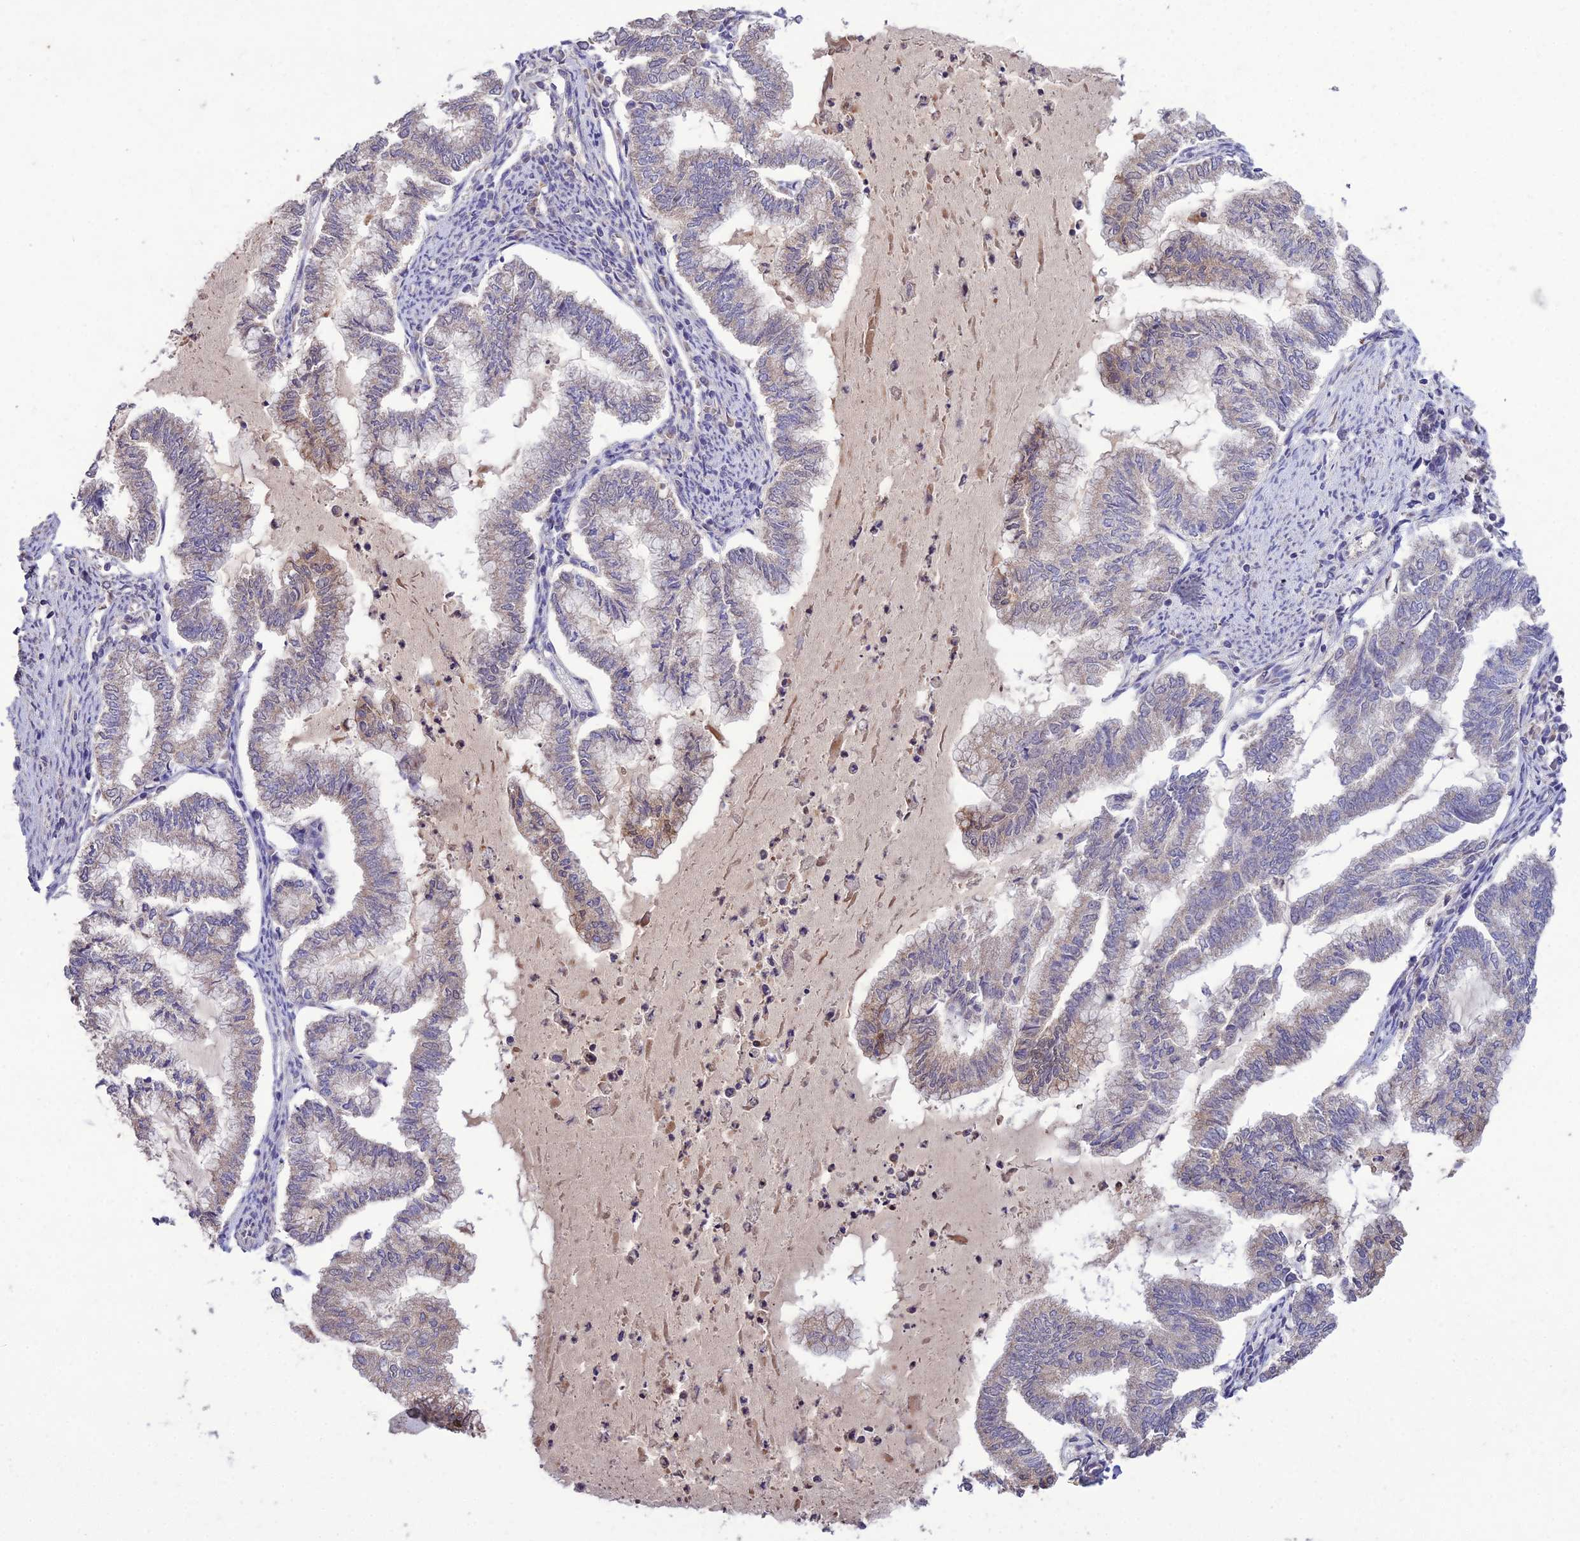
{"staining": {"intensity": "weak", "quantity": "<25%", "location": "cytoplasmic/membranous,nuclear"}, "tissue": "endometrial cancer", "cell_type": "Tumor cells", "image_type": "cancer", "snomed": [{"axis": "morphology", "description": "Adenocarcinoma, NOS"}, {"axis": "topography", "description": "Endometrium"}], "caption": "Immunohistochemistry micrograph of adenocarcinoma (endometrial) stained for a protein (brown), which shows no positivity in tumor cells.", "gene": "PGK1", "patient": {"sex": "female", "age": 79}}